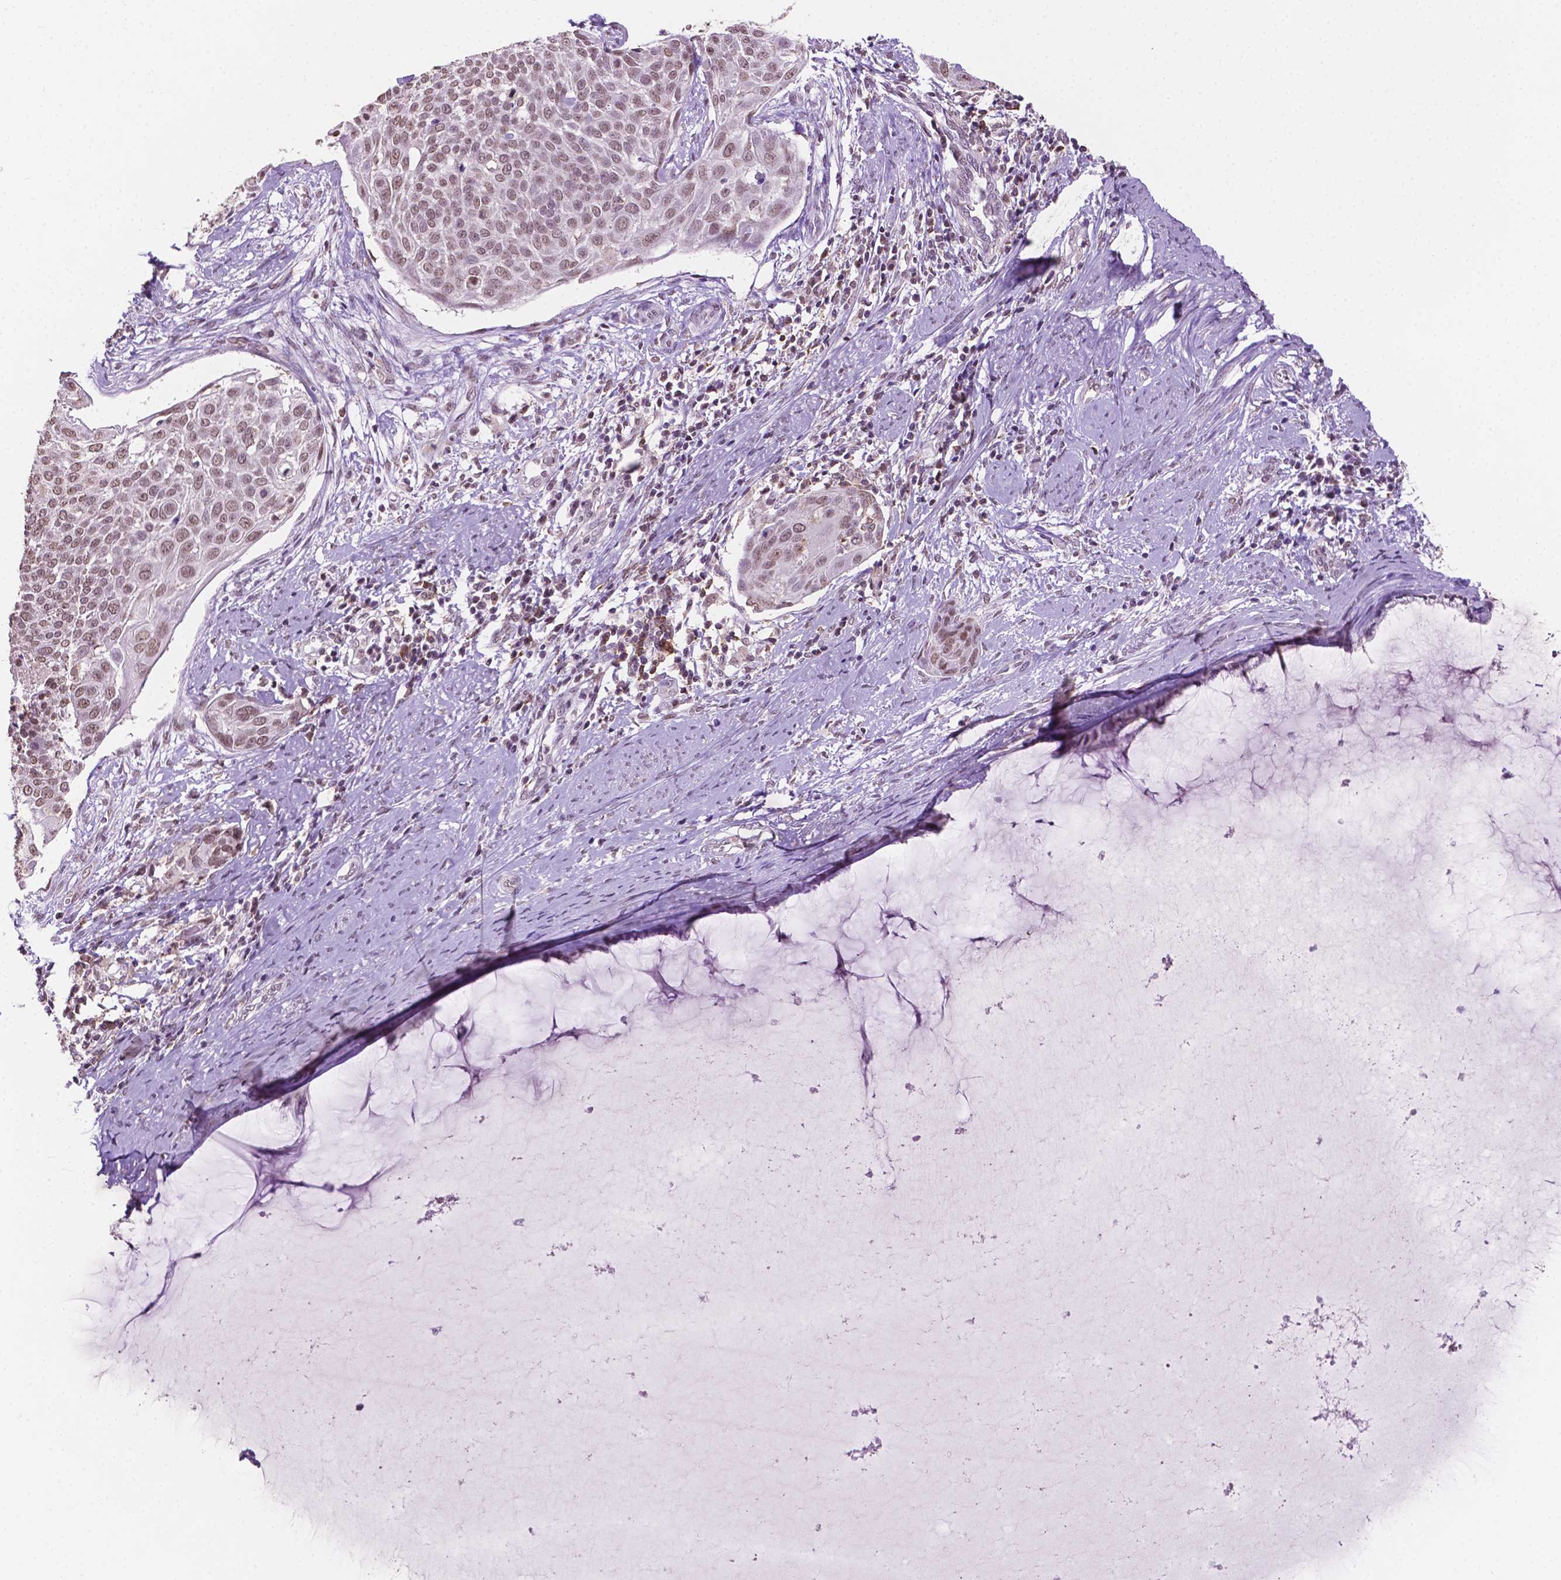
{"staining": {"intensity": "moderate", "quantity": ">75%", "location": "nuclear"}, "tissue": "cervical cancer", "cell_type": "Tumor cells", "image_type": "cancer", "snomed": [{"axis": "morphology", "description": "Squamous cell carcinoma, NOS"}, {"axis": "topography", "description": "Cervix"}], "caption": "Immunohistochemical staining of human cervical cancer (squamous cell carcinoma) reveals medium levels of moderate nuclear protein expression in approximately >75% of tumor cells.", "gene": "PTPN6", "patient": {"sex": "female", "age": 39}}